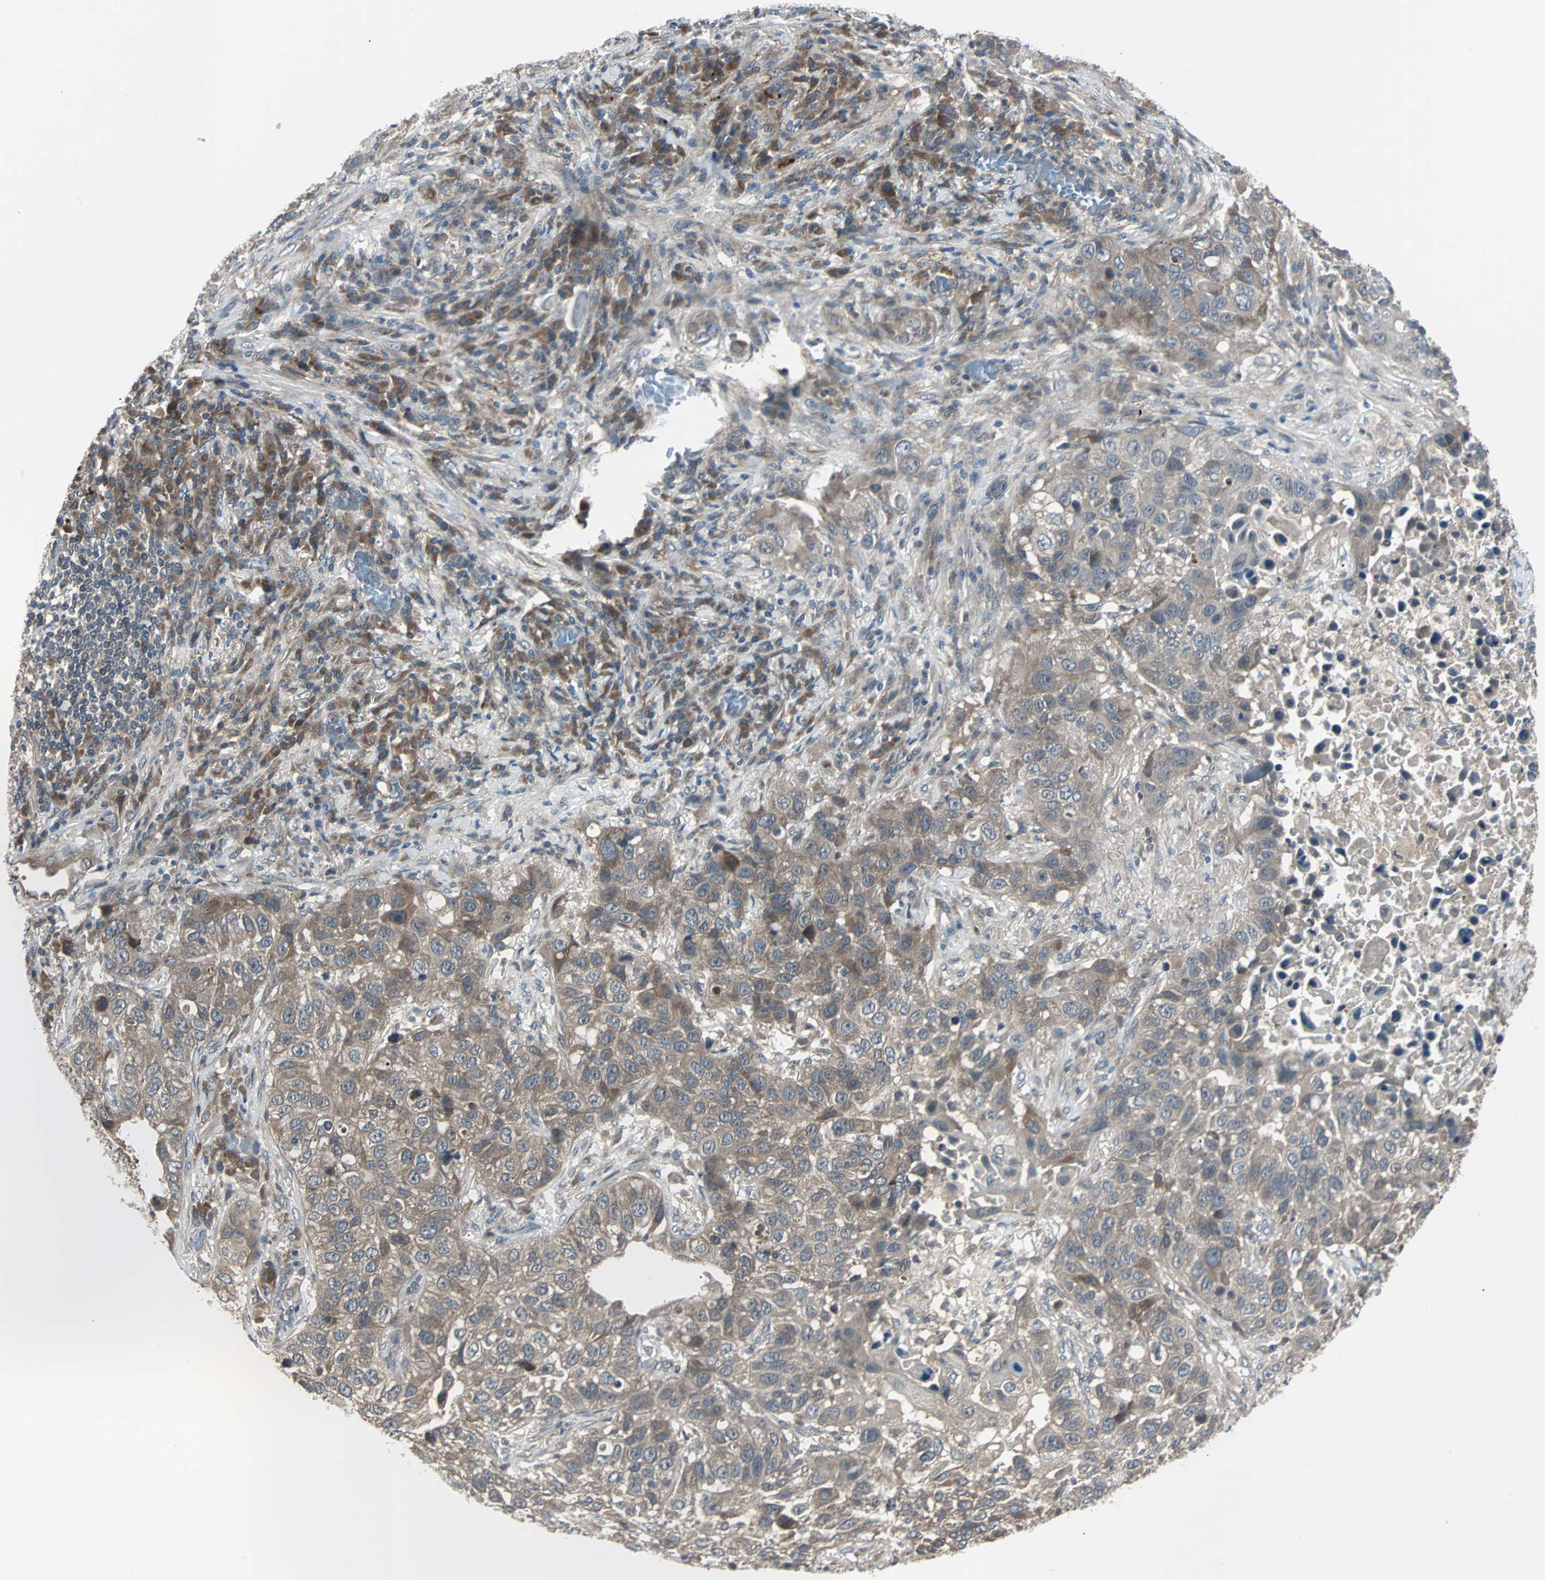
{"staining": {"intensity": "moderate", "quantity": "<25%", "location": "cytoplasmic/membranous"}, "tissue": "lung cancer", "cell_type": "Tumor cells", "image_type": "cancer", "snomed": [{"axis": "morphology", "description": "Squamous cell carcinoma, NOS"}, {"axis": "topography", "description": "Lung"}], "caption": "A brown stain labels moderate cytoplasmic/membranous staining of a protein in squamous cell carcinoma (lung) tumor cells.", "gene": "ARF1", "patient": {"sex": "male", "age": 57}}